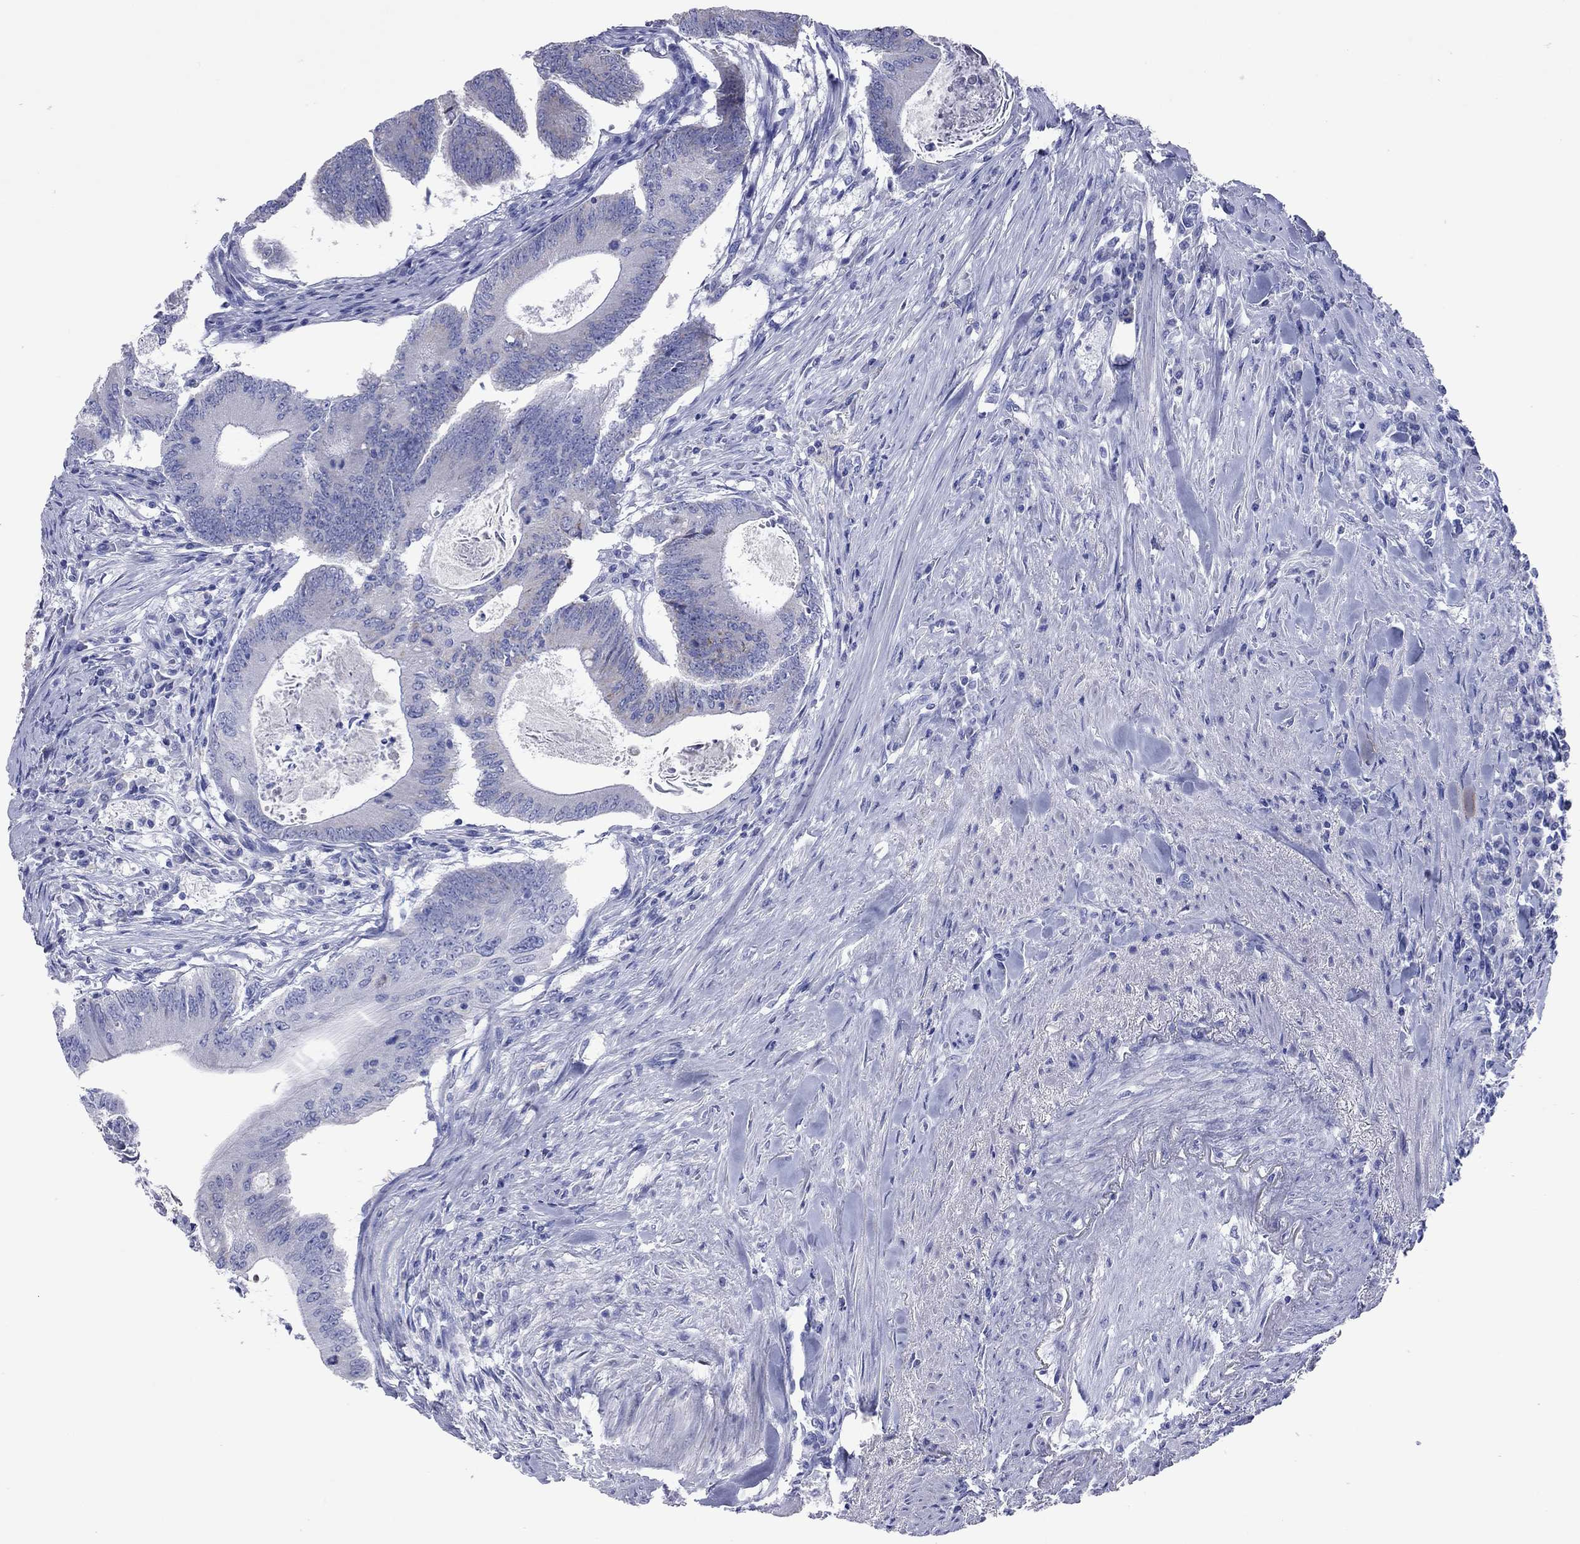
{"staining": {"intensity": "negative", "quantity": "none", "location": "none"}, "tissue": "colorectal cancer", "cell_type": "Tumor cells", "image_type": "cancer", "snomed": [{"axis": "morphology", "description": "Adenocarcinoma, NOS"}, {"axis": "topography", "description": "Colon"}], "caption": "IHC image of neoplastic tissue: colorectal cancer stained with DAB (3,3'-diaminobenzidine) reveals no significant protein expression in tumor cells.", "gene": "VSIG10", "patient": {"sex": "female", "age": 70}}